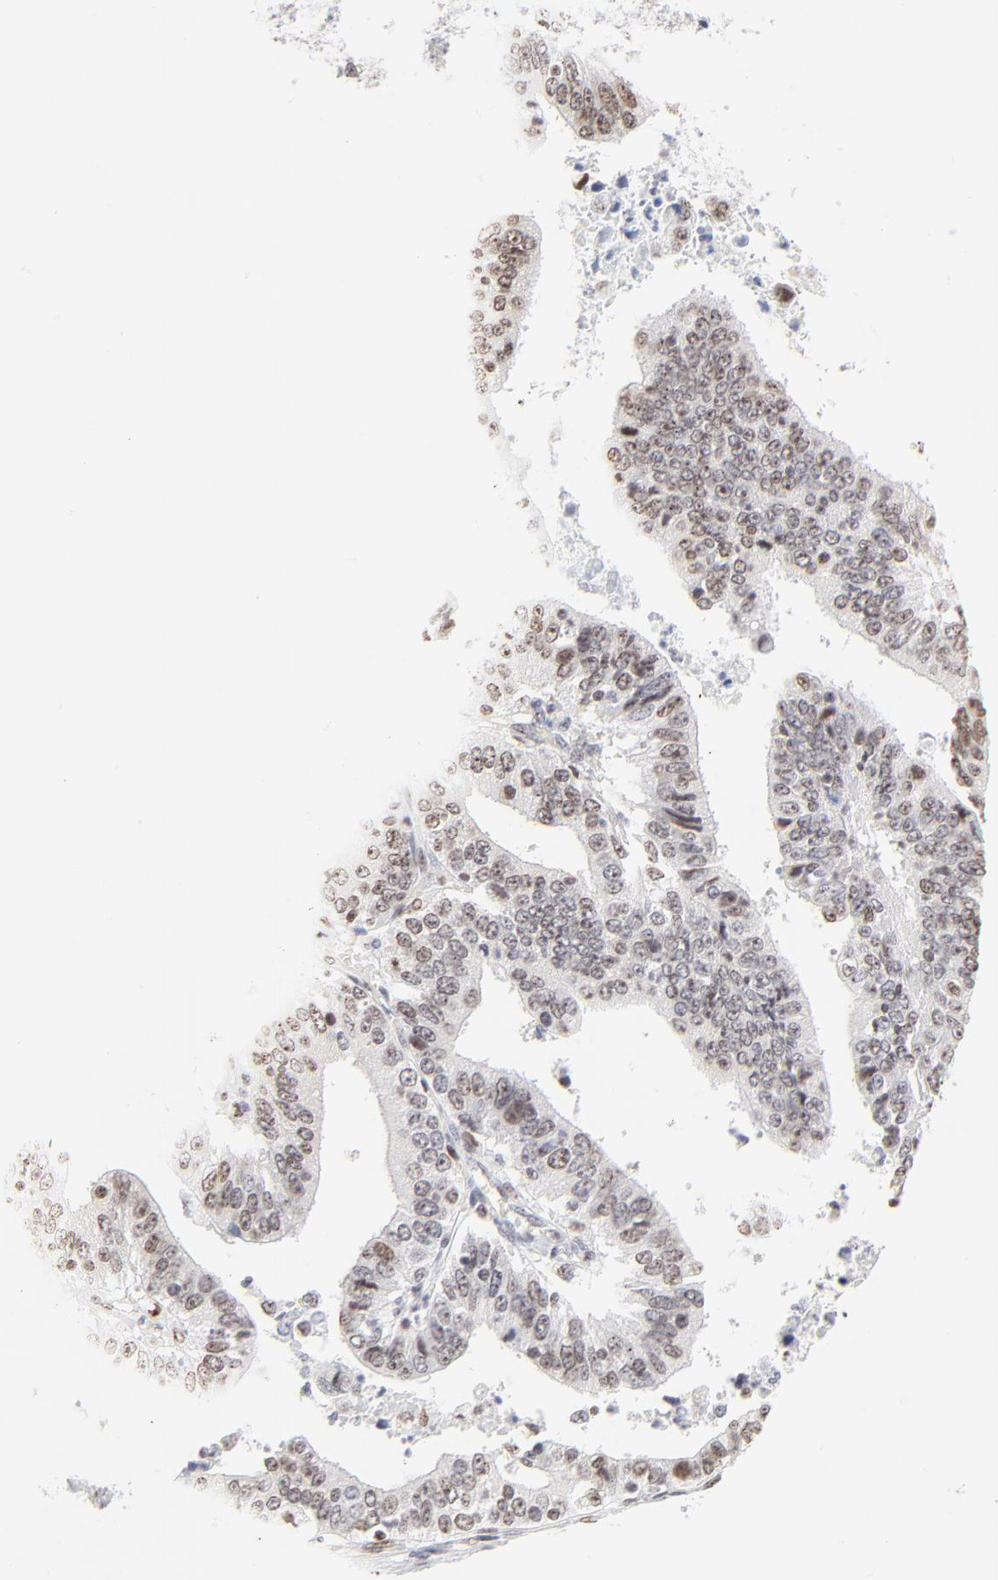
{"staining": {"intensity": "weak", "quantity": "25%-75%", "location": "nuclear"}, "tissue": "stomach cancer", "cell_type": "Tumor cells", "image_type": "cancer", "snomed": [{"axis": "morphology", "description": "Adenocarcinoma, NOS"}, {"axis": "topography", "description": "Stomach, upper"}], "caption": "Immunohistochemistry (IHC) micrograph of human stomach cancer (adenocarcinoma) stained for a protein (brown), which displays low levels of weak nuclear expression in about 25%-75% of tumor cells.", "gene": "NFIL3", "patient": {"sex": "female", "age": 50}}